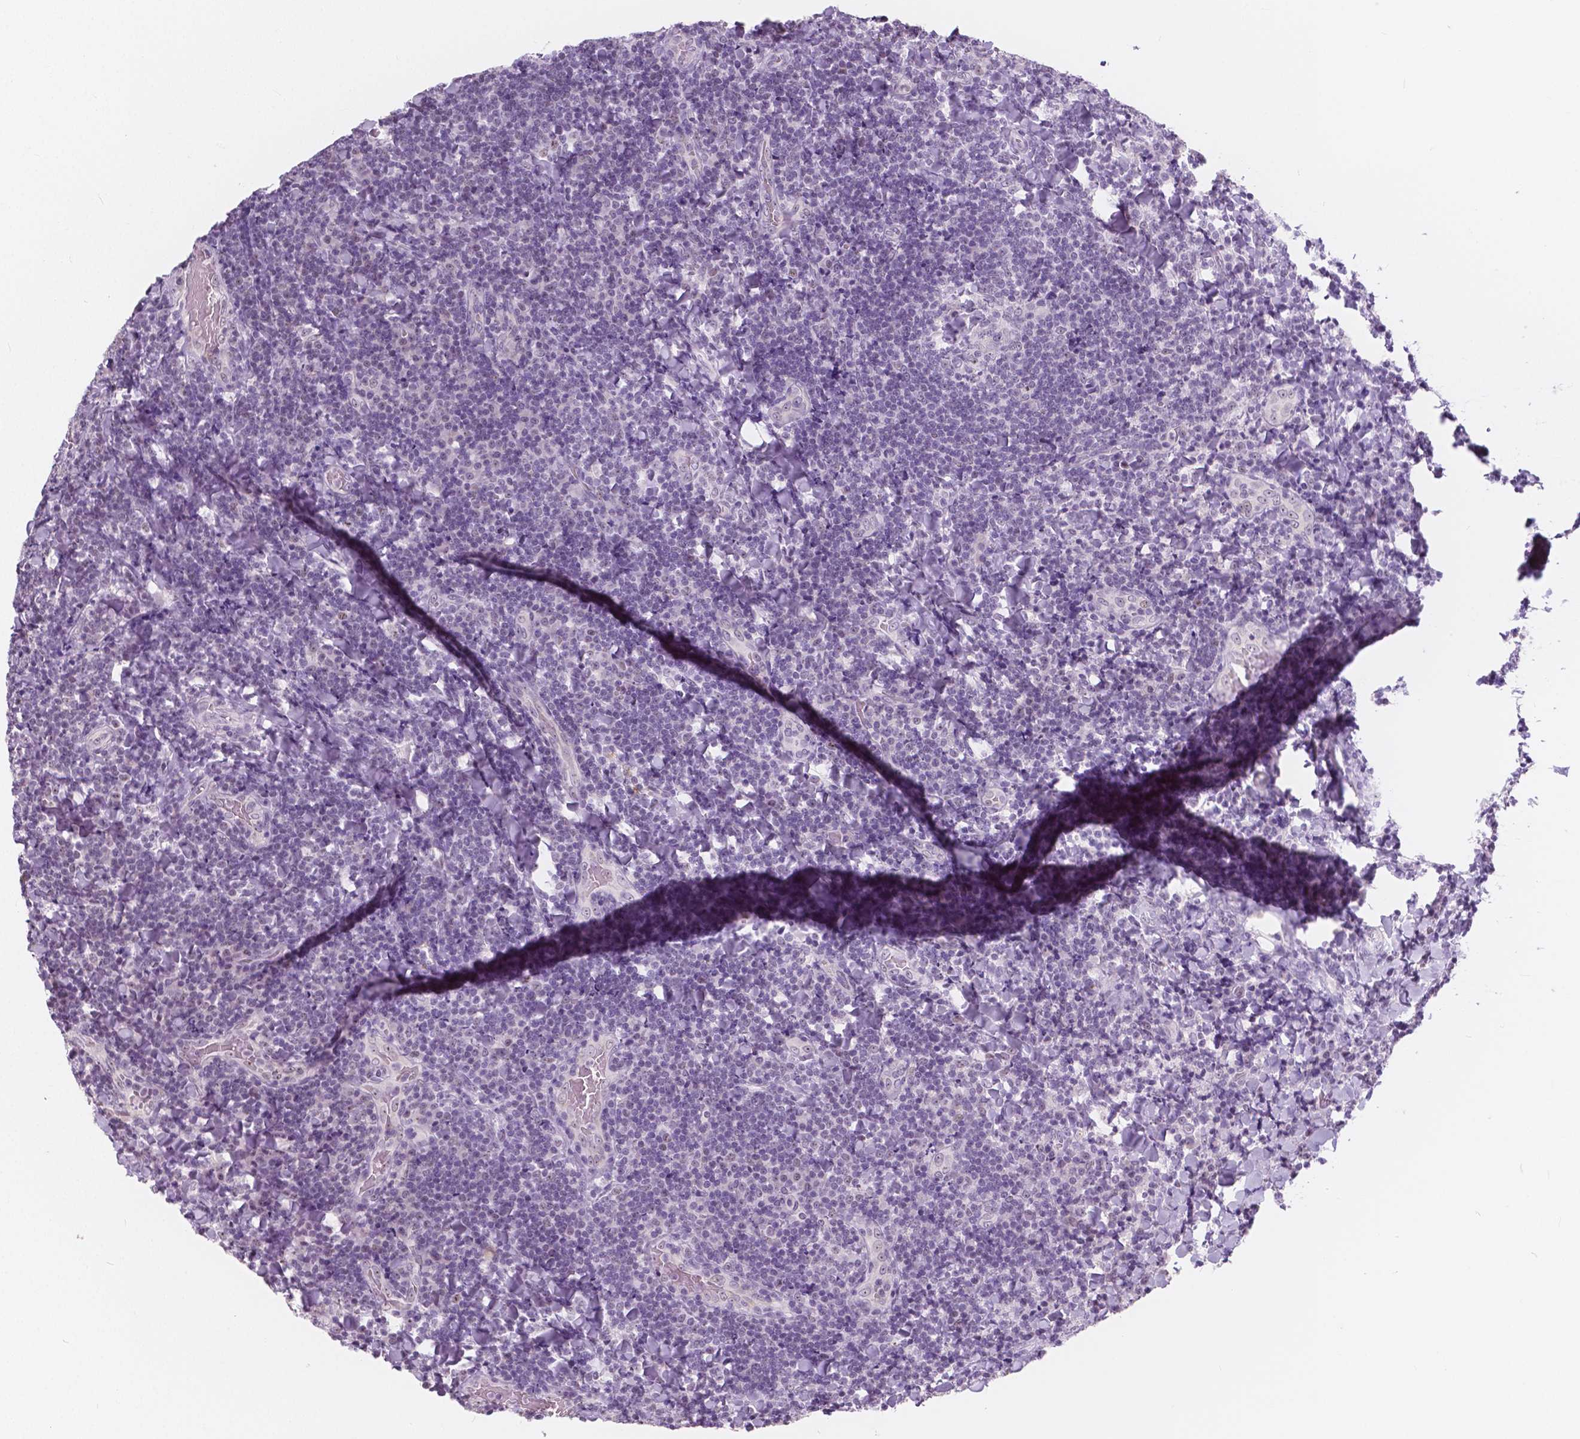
{"staining": {"intensity": "negative", "quantity": "none", "location": "none"}, "tissue": "tonsil", "cell_type": "Germinal center cells", "image_type": "normal", "snomed": [{"axis": "morphology", "description": "Normal tissue, NOS"}, {"axis": "topography", "description": "Tonsil"}], "caption": "Germinal center cells are negative for protein expression in benign human tonsil.", "gene": "NOLC1", "patient": {"sex": "male", "age": 17}}